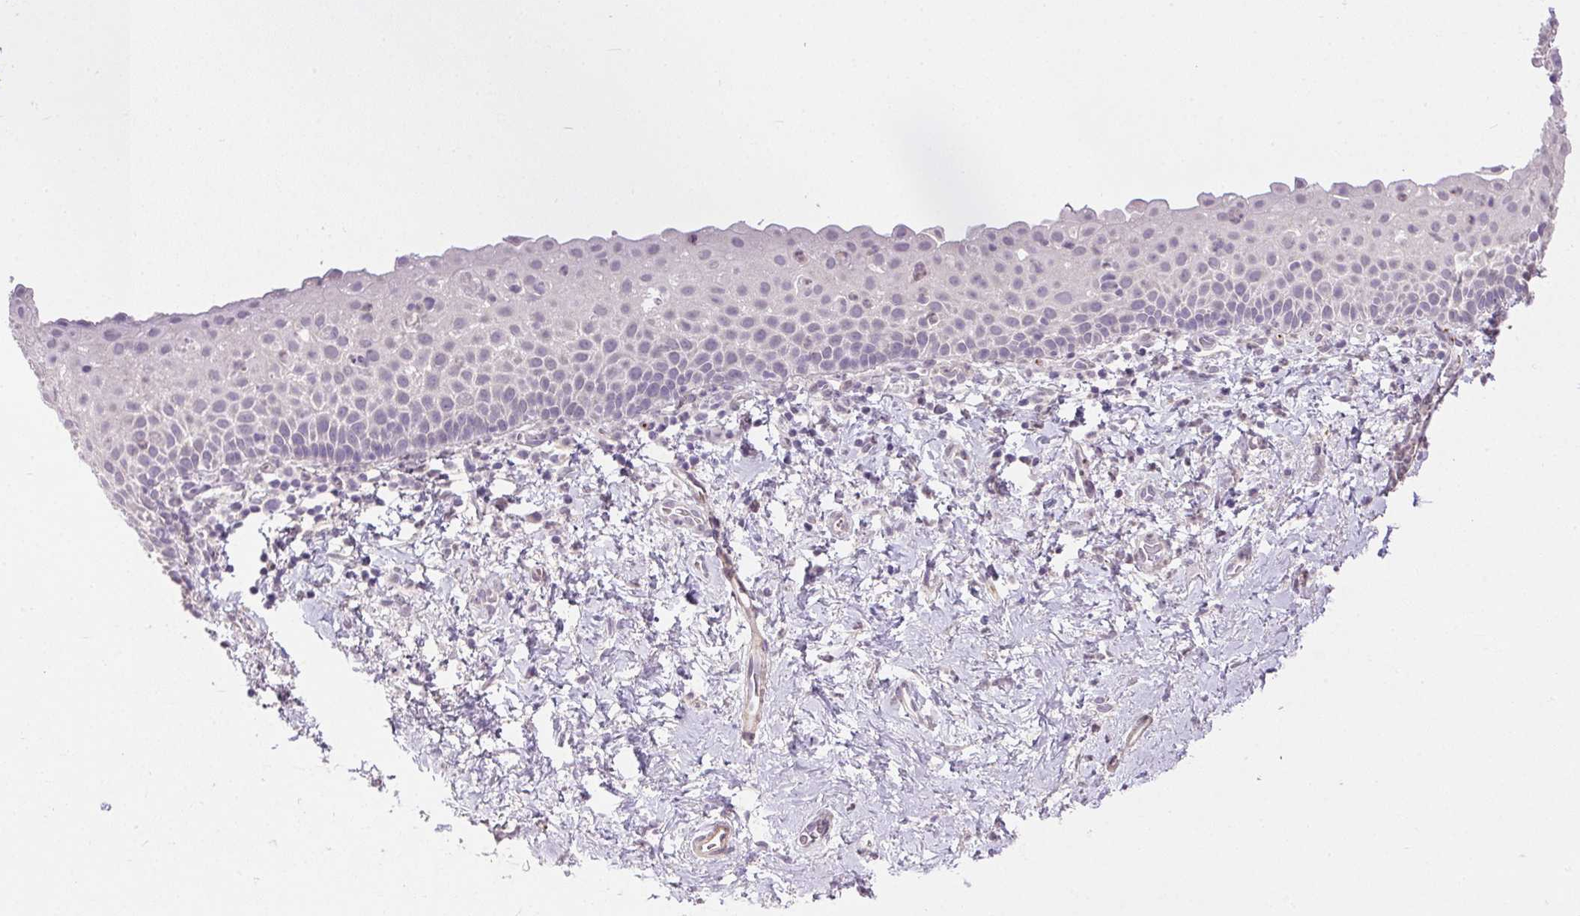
{"staining": {"intensity": "negative", "quantity": "none", "location": "none"}, "tissue": "vagina", "cell_type": "Squamous epithelial cells", "image_type": "normal", "snomed": [{"axis": "morphology", "description": "Normal tissue, NOS"}, {"axis": "topography", "description": "Vagina"}], "caption": "Immunohistochemistry (IHC) histopathology image of normal human vagina stained for a protein (brown), which exhibits no positivity in squamous epithelial cells.", "gene": "PRL", "patient": {"sex": "female", "age": 61}}